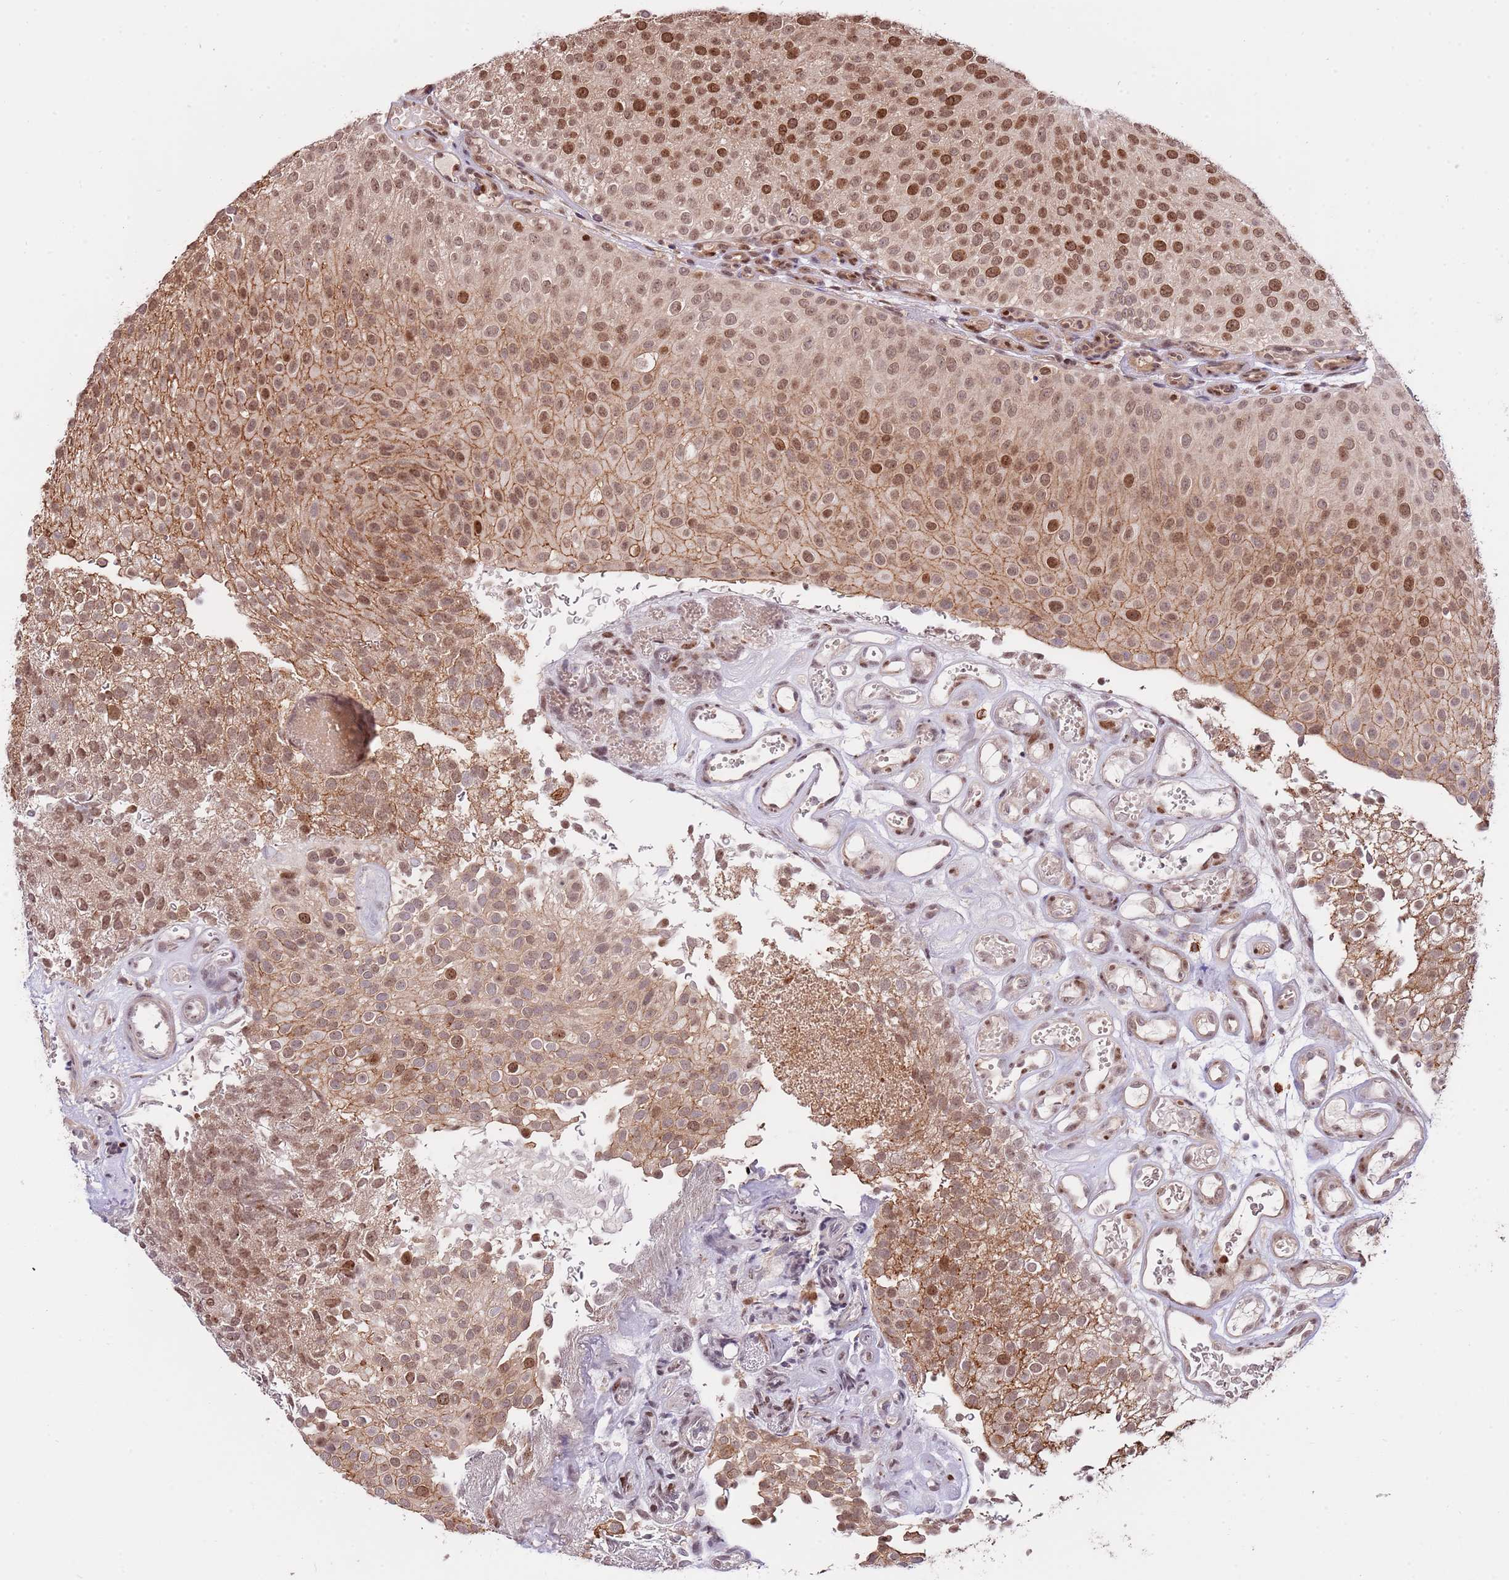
{"staining": {"intensity": "moderate", "quantity": ">75%", "location": "cytoplasmic/membranous,nuclear"}, "tissue": "urothelial cancer", "cell_type": "Tumor cells", "image_type": "cancer", "snomed": [{"axis": "morphology", "description": "Urothelial carcinoma, Low grade"}, {"axis": "topography", "description": "Urinary bladder"}], "caption": "Low-grade urothelial carcinoma stained for a protein exhibits moderate cytoplasmic/membranous and nuclear positivity in tumor cells. (DAB (3,3'-diaminobenzidine) IHC, brown staining for protein, blue staining for nuclei).", "gene": "RIF1", "patient": {"sex": "male", "age": 78}}